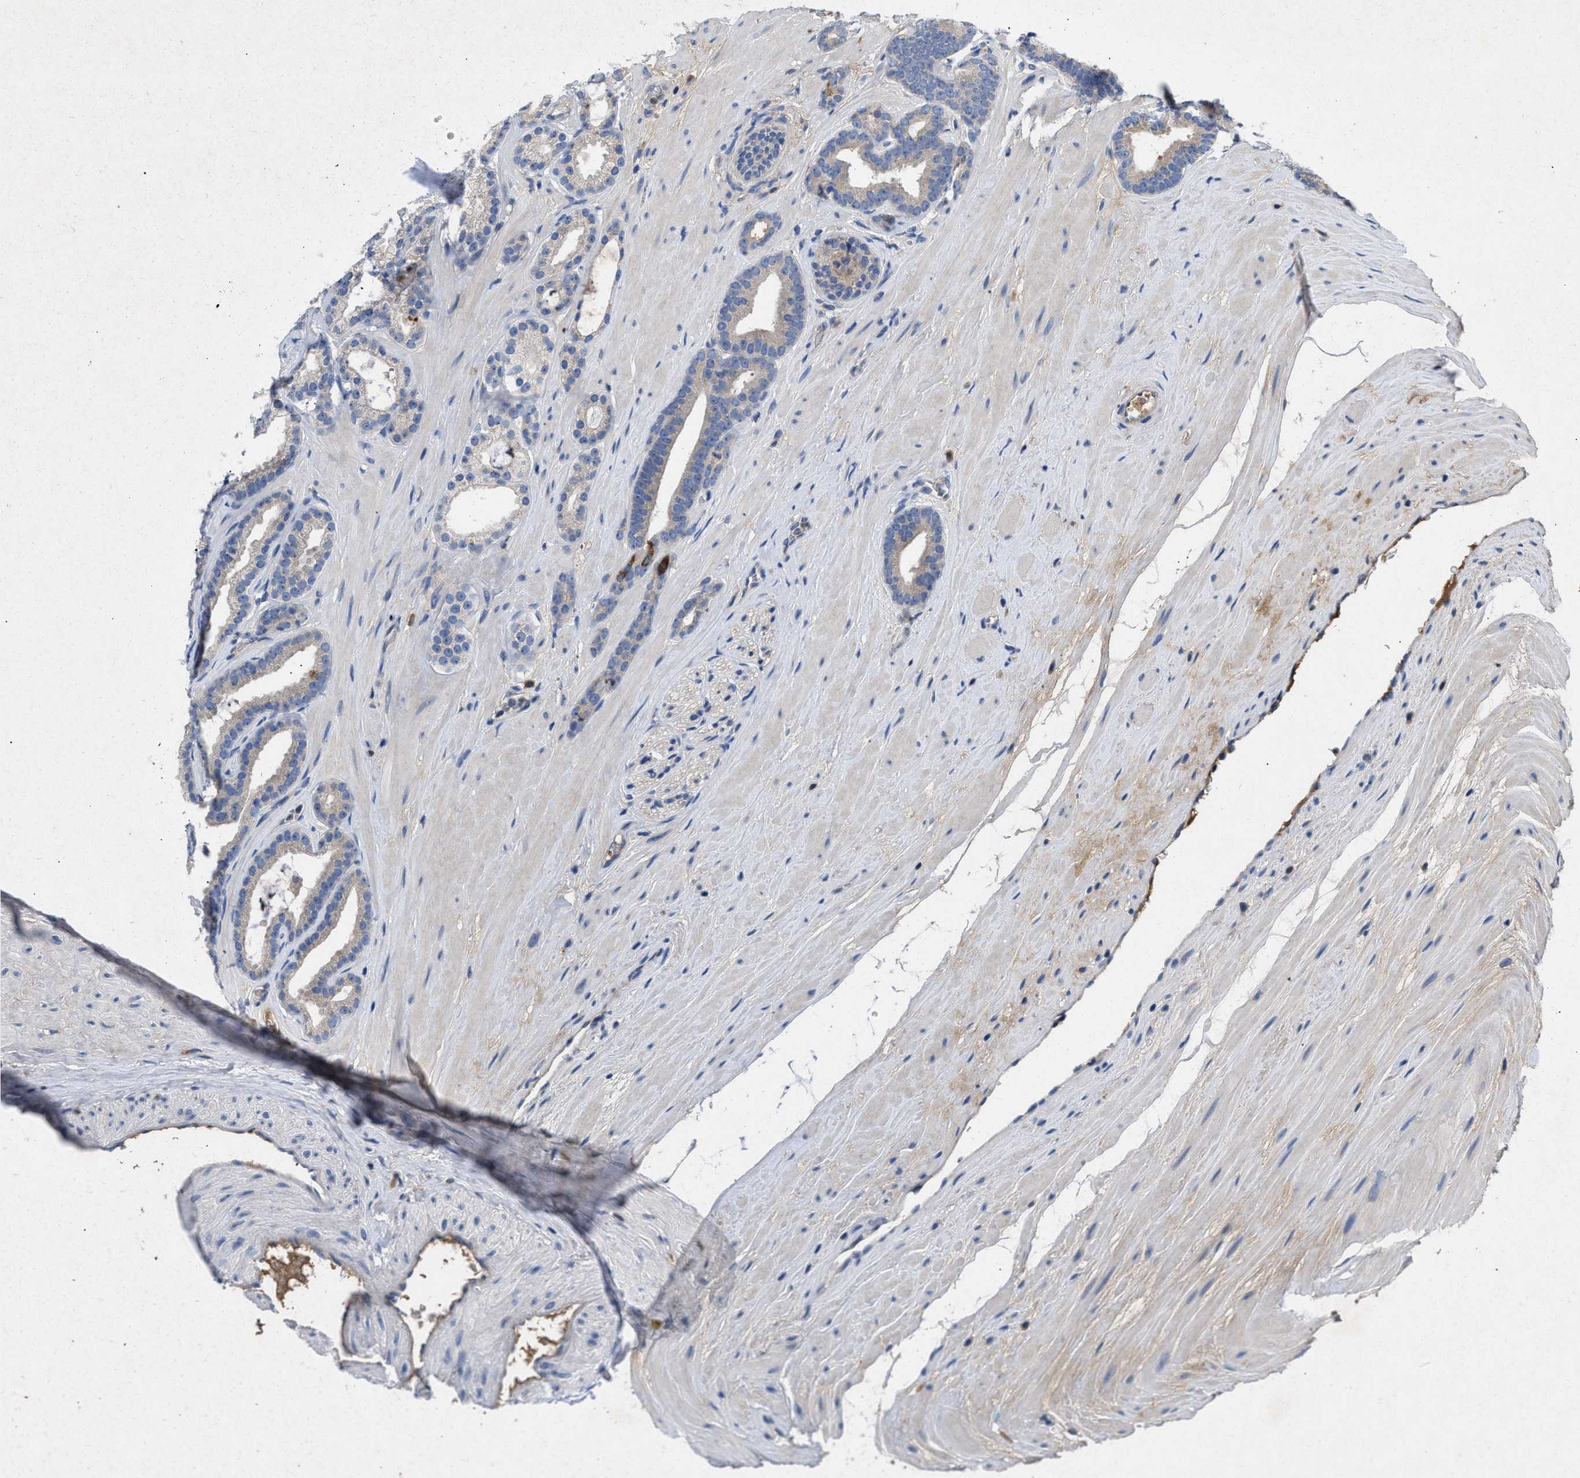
{"staining": {"intensity": "weak", "quantity": "<25%", "location": "cytoplasmic/membranous"}, "tissue": "prostate cancer", "cell_type": "Tumor cells", "image_type": "cancer", "snomed": [{"axis": "morphology", "description": "Adenocarcinoma, High grade"}, {"axis": "topography", "description": "Prostate"}], "caption": "Immunohistochemical staining of human high-grade adenocarcinoma (prostate) shows no significant staining in tumor cells. (DAB immunohistochemistry with hematoxylin counter stain).", "gene": "VPS4A", "patient": {"sex": "male", "age": 60}}